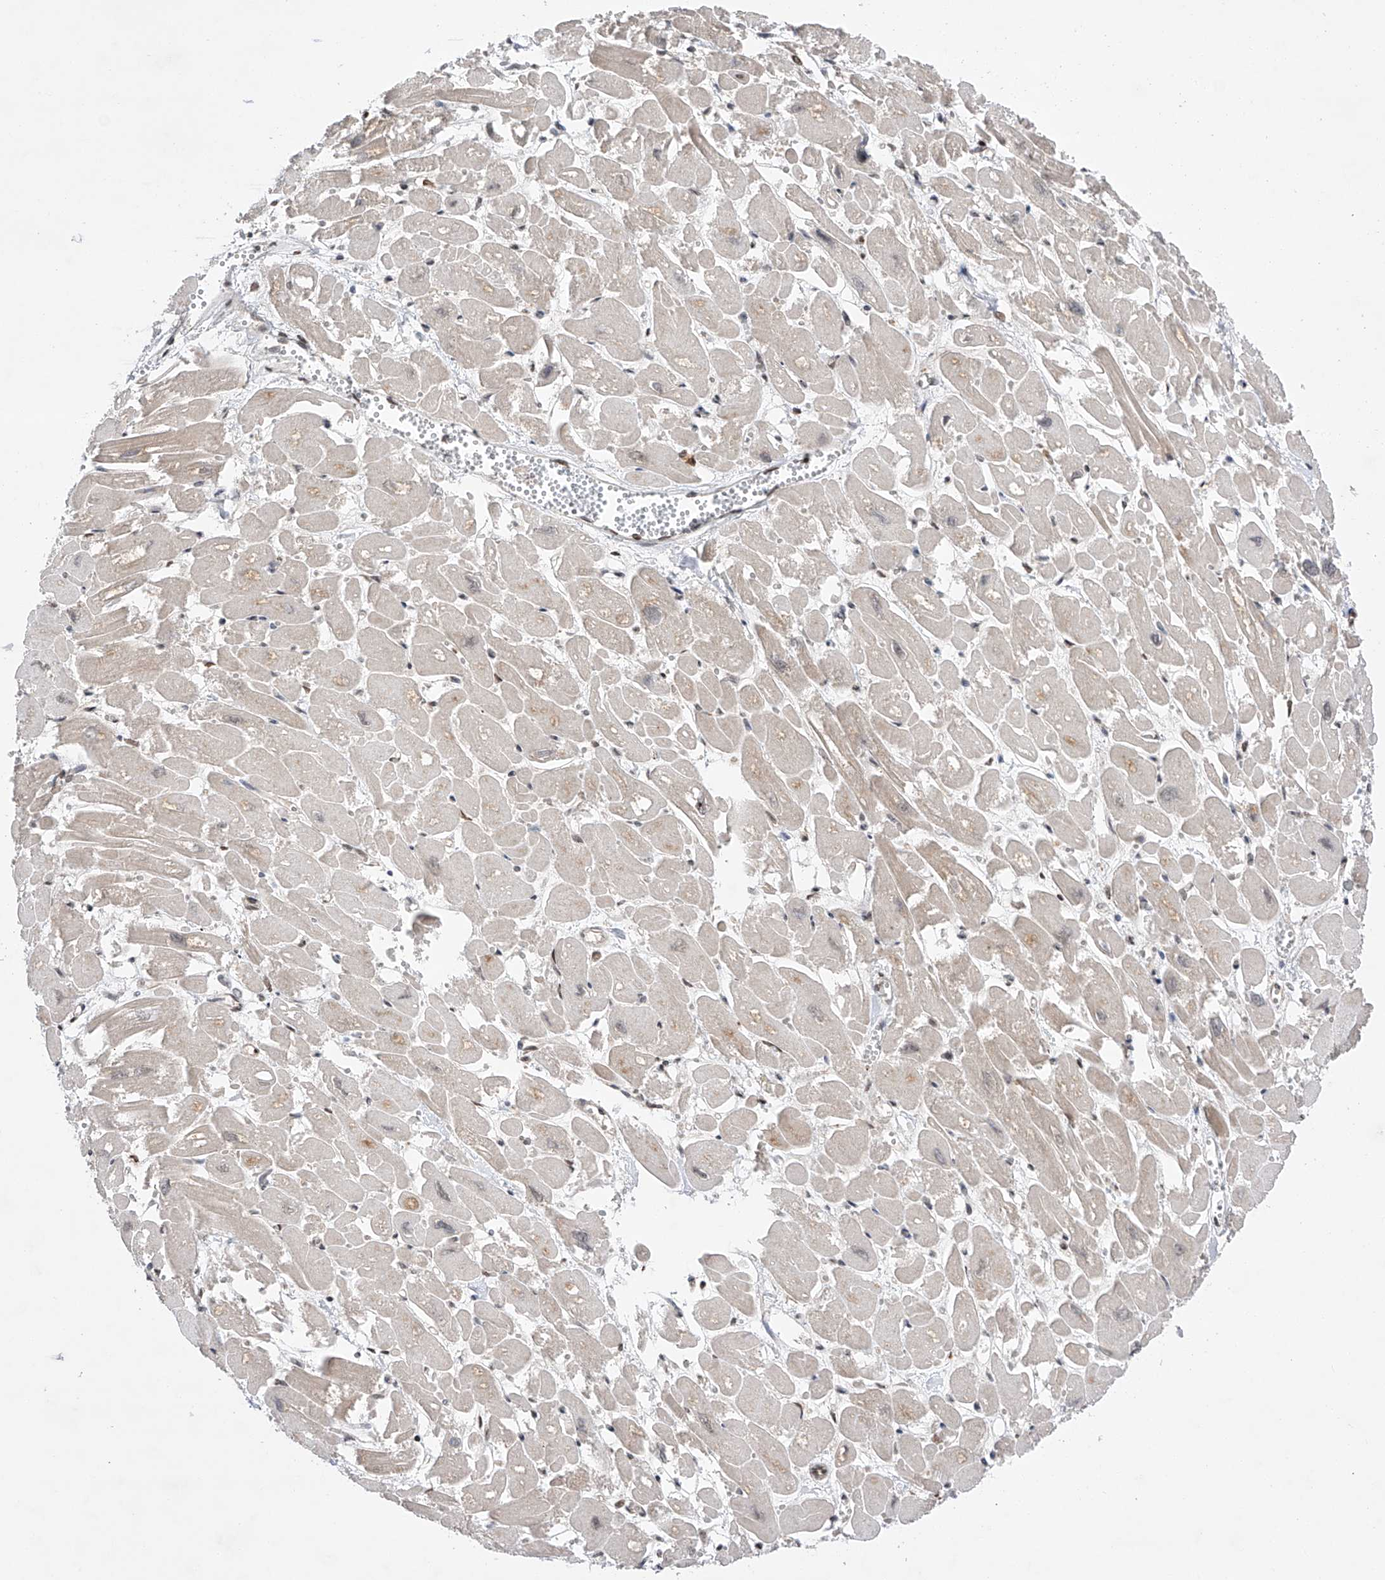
{"staining": {"intensity": "weak", "quantity": "25%-75%", "location": "cytoplasmic/membranous,nuclear"}, "tissue": "heart muscle", "cell_type": "Cardiomyocytes", "image_type": "normal", "snomed": [{"axis": "morphology", "description": "Normal tissue, NOS"}, {"axis": "topography", "description": "Heart"}], "caption": "Weak cytoplasmic/membranous,nuclear positivity for a protein is identified in approximately 25%-75% of cardiomyocytes of unremarkable heart muscle using immunohistochemistry (IHC).", "gene": "ZNF280D", "patient": {"sex": "male", "age": 54}}